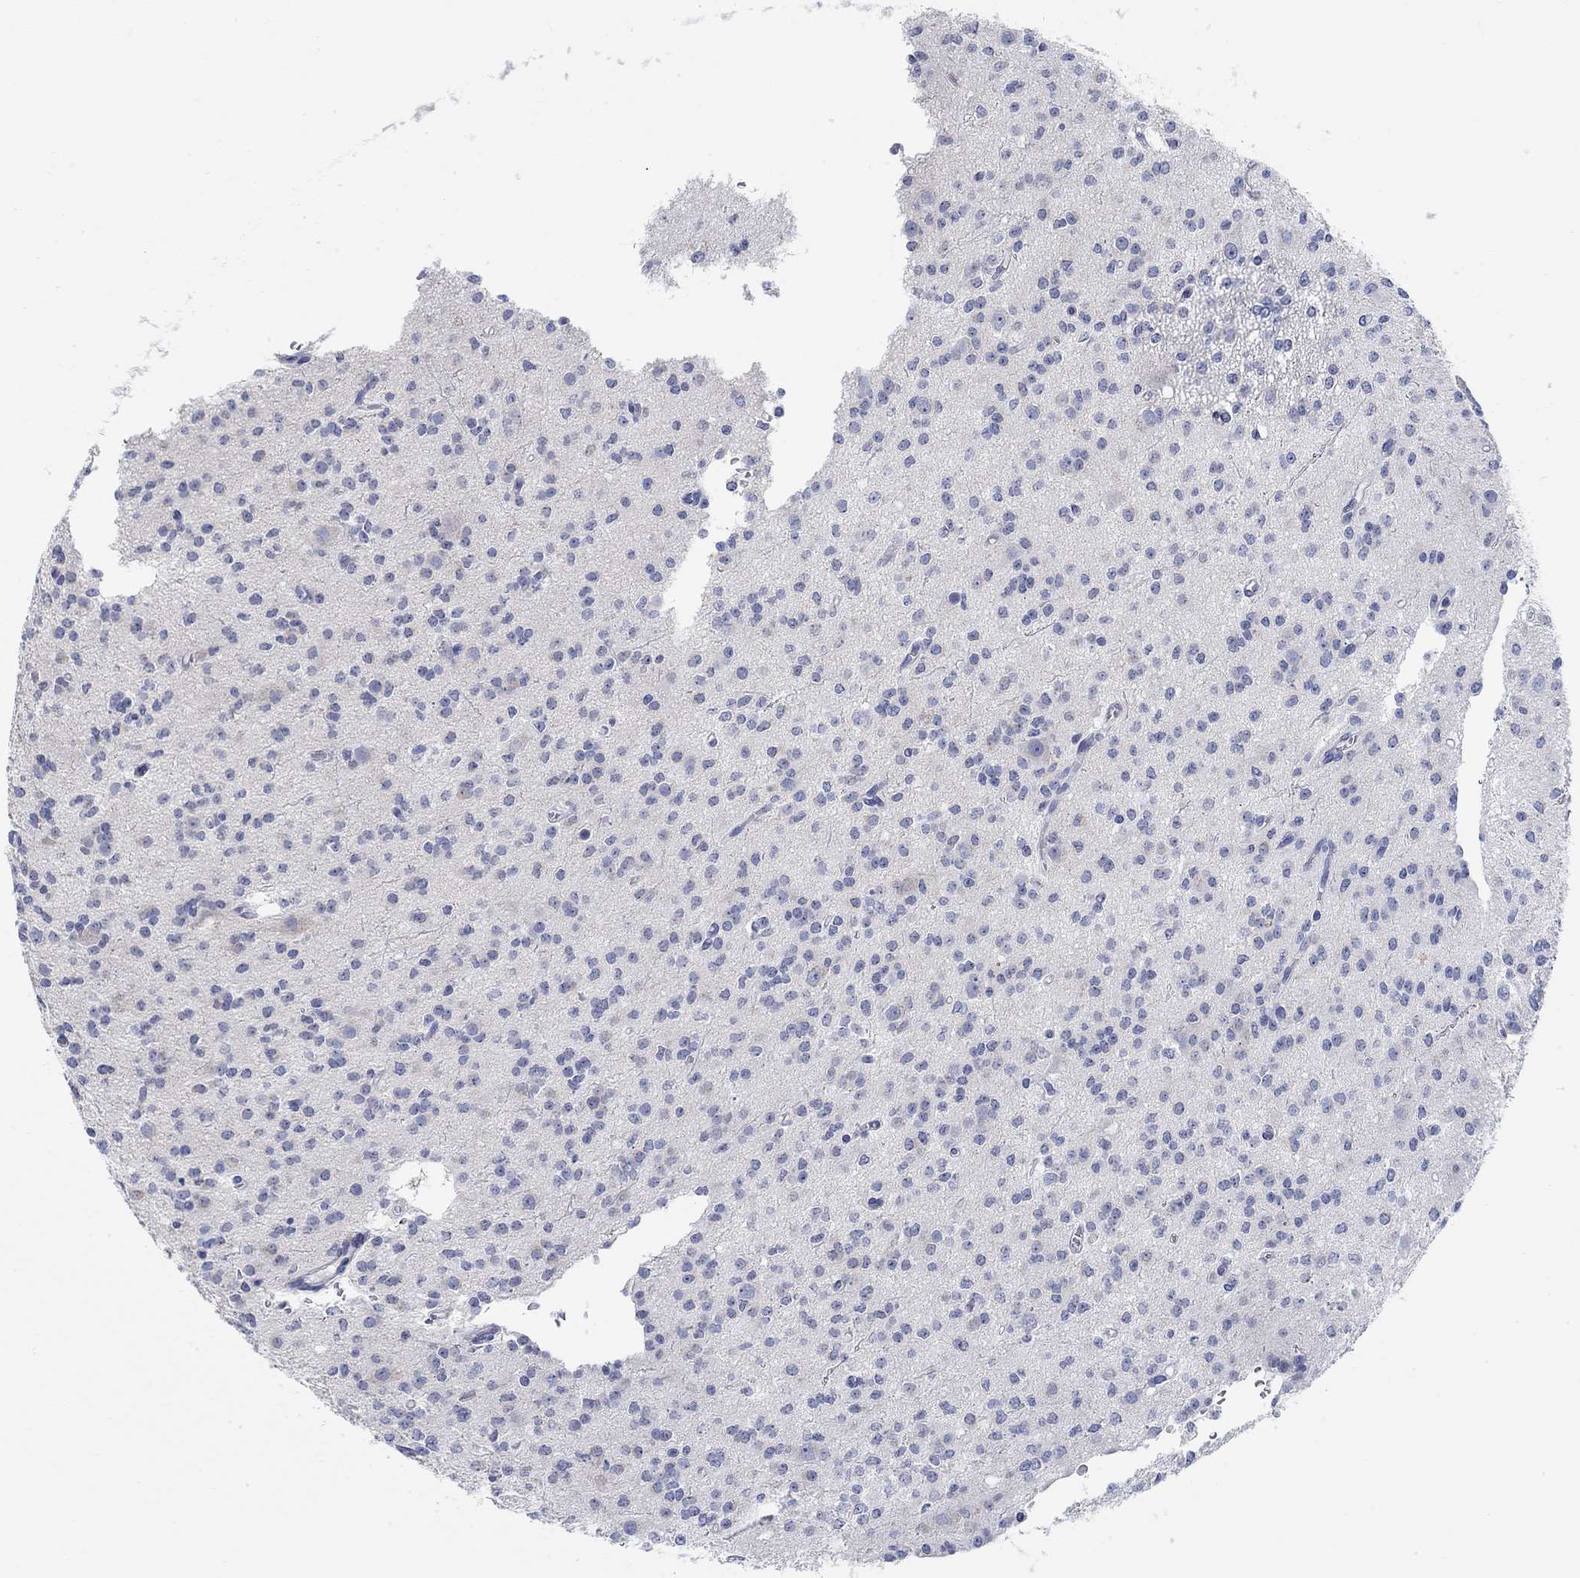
{"staining": {"intensity": "negative", "quantity": "none", "location": "none"}, "tissue": "glioma", "cell_type": "Tumor cells", "image_type": "cancer", "snomed": [{"axis": "morphology", "description": "Glioma, malignant, Low grade"}, {"axis": "topography", "description": "Brain"}], "caption": "There is no significant positivity in tumor cells of malignant glioma (low-grade). (DAB immunohistochemistry (IHC), high magnification).", "gene": "ATP6V1E2", "patient": {"sex": "male", "age": 27}}